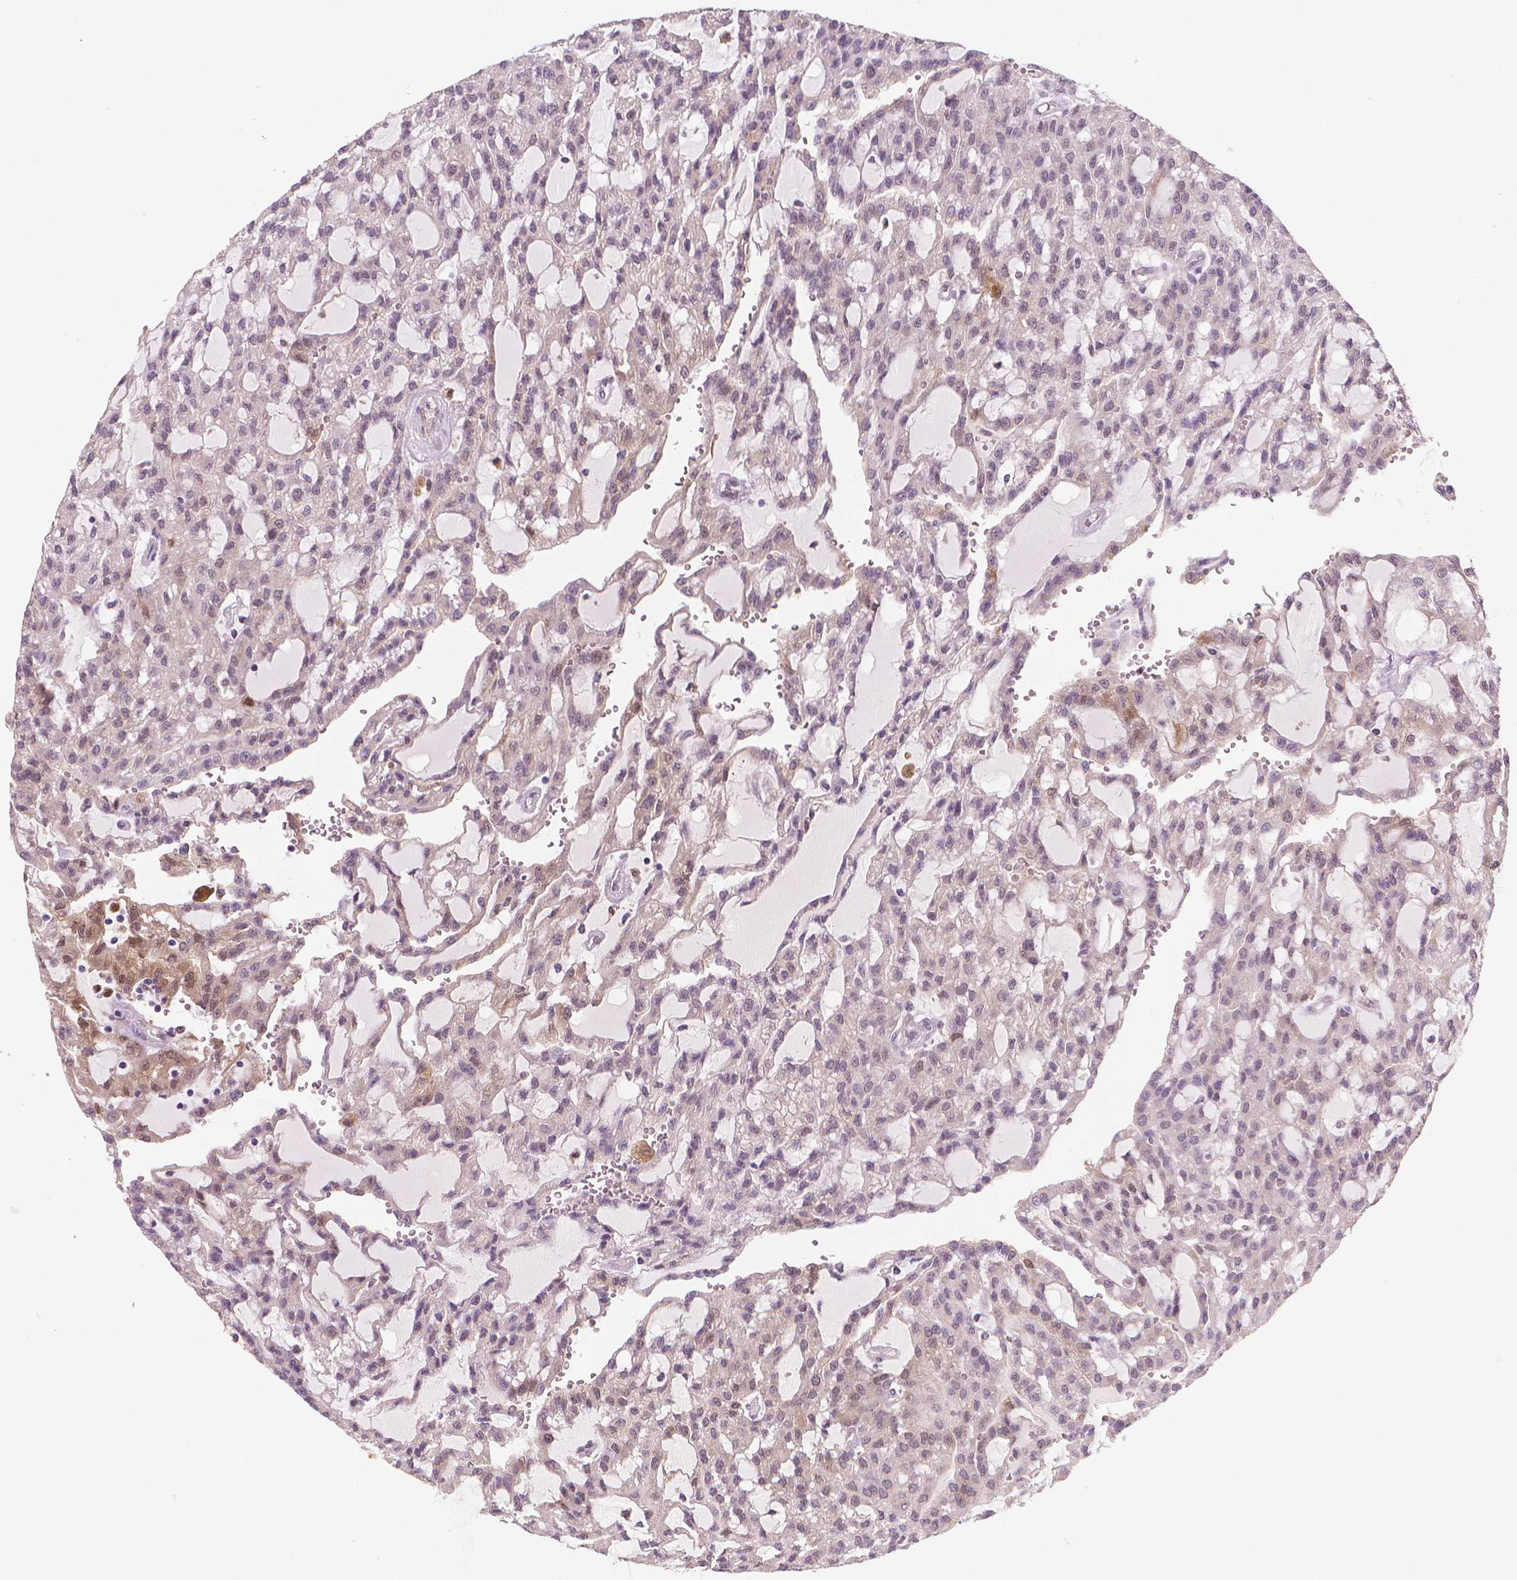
{"staining": {"intensity": "negative", "quantity": "none", "location": "none"}, "tissue": "renal cancer", "cell_type": "Tumor cells", "image_type": "cancer", "snomed": [{"axis": "morphology", "description": "Adenocarcinoma, NOS"}, {"axis": "topography", "description": "Kidney"}], "caption": "IHC micrograph of neoplastic tissue: renal adenocarcinoma stained with DAB exhibits no significant protein expression in tumor cells.", "gene": "TNFAIP2", "patient": {"sex": "male", "age": 63}}